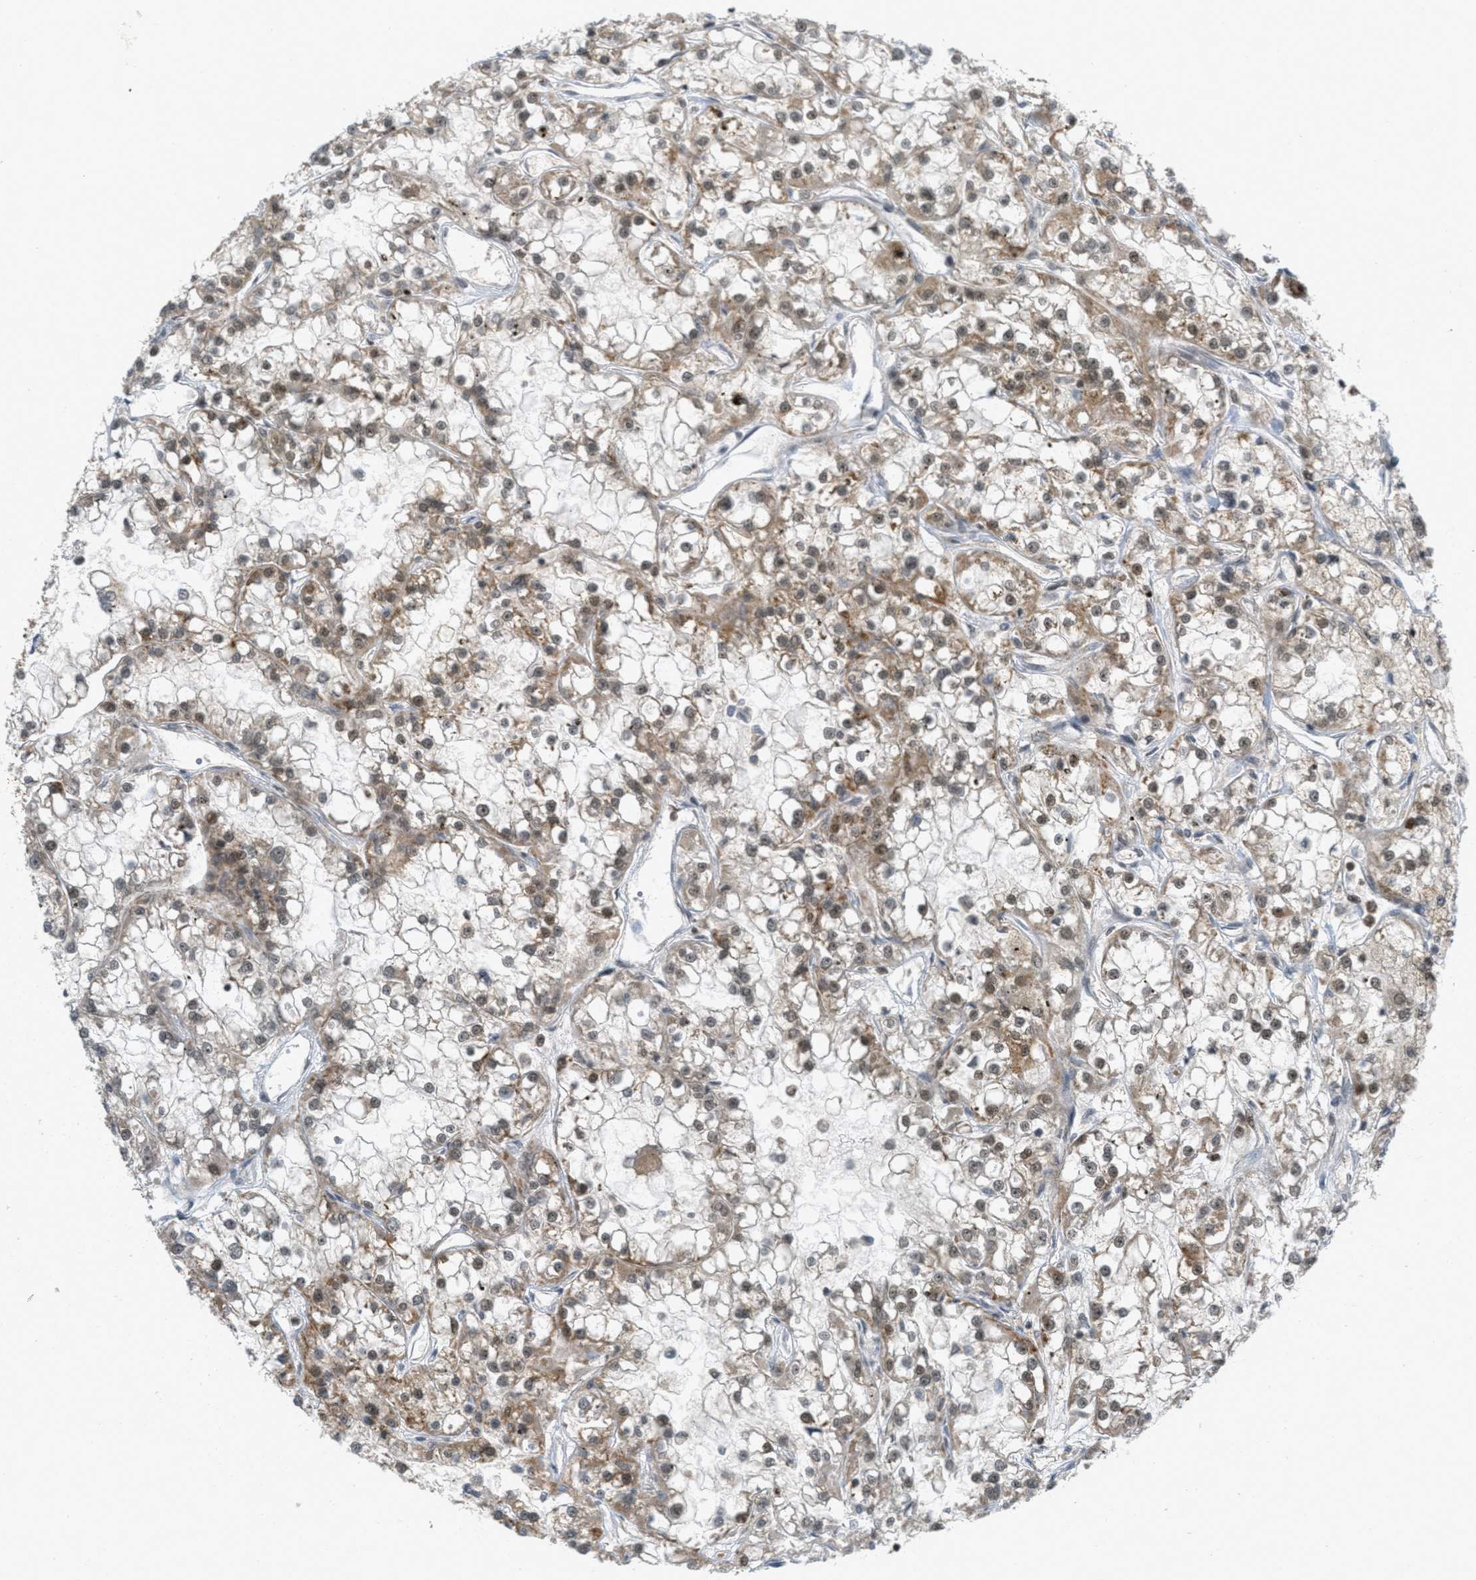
{"staining": {"intensity": "moderate", "quantity": "25%-75%", "location": "cytoplasmic/membranous,nuclear"}, "tissue": "renal cancer", "cell_type": "Tumor cells", "image_type": "cancer", "snomed": [{"axis": "morphology", "description": "Adenocarcinoma, NOS"}, {"axis": "topography", "description": "Kidney"}], "caption": "Adenocarcinoma (renal) was stained to show a protein in brown. There is medium levels of moderate cytoplasmic/membranous and nuclear positivity in about 25%-75% of tumor cells. (Stains: DAB (3,3'-diaminobenzidine) in brown, nuclei in blue, Microscopy: brightfield microscopy at high magnification).", "gene": "TLK1", "patient": {"sex": "female", "age": 52}}